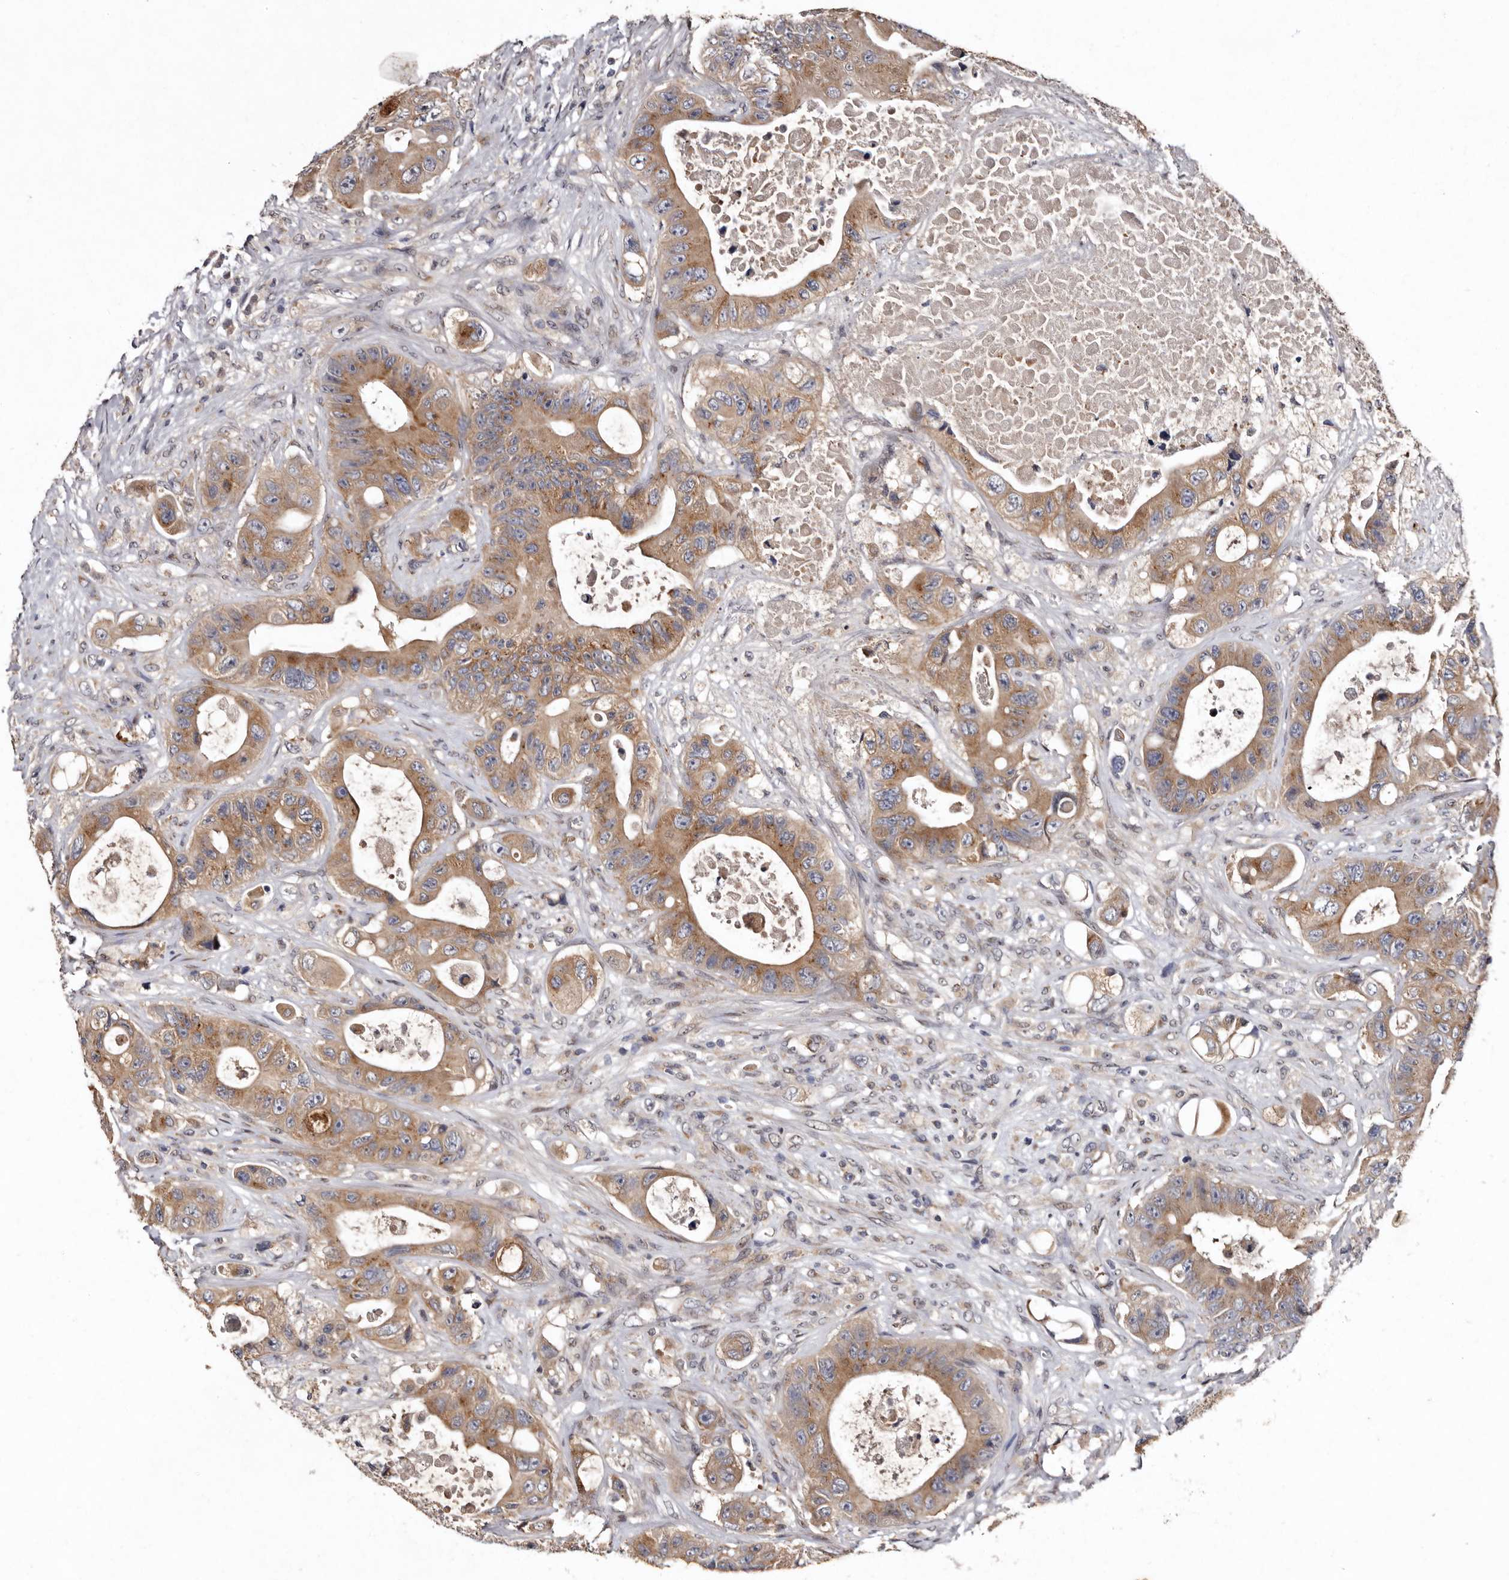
{"staining": {"intensity": "moderate", "quantity": ">75%", "location": "cytoplasmic/membranous"}, "tissue": "colorectal cancer", "cell_type": "Tumor cells", "image_type": "cancer", "snomed": [{"axis": "morphology", "description": "Adenocarcinoma, NOS"}, {"axis": "topography", "description": "Colon"}], "caption": "Colorectal cancer (adenocarcinoma) stained with IHC displays moderate cytoplasmic/membranous staining in about >75% of tumor cells.", "gene": "FAM91A1", "patient": {"sex": "female", "age": 46}}